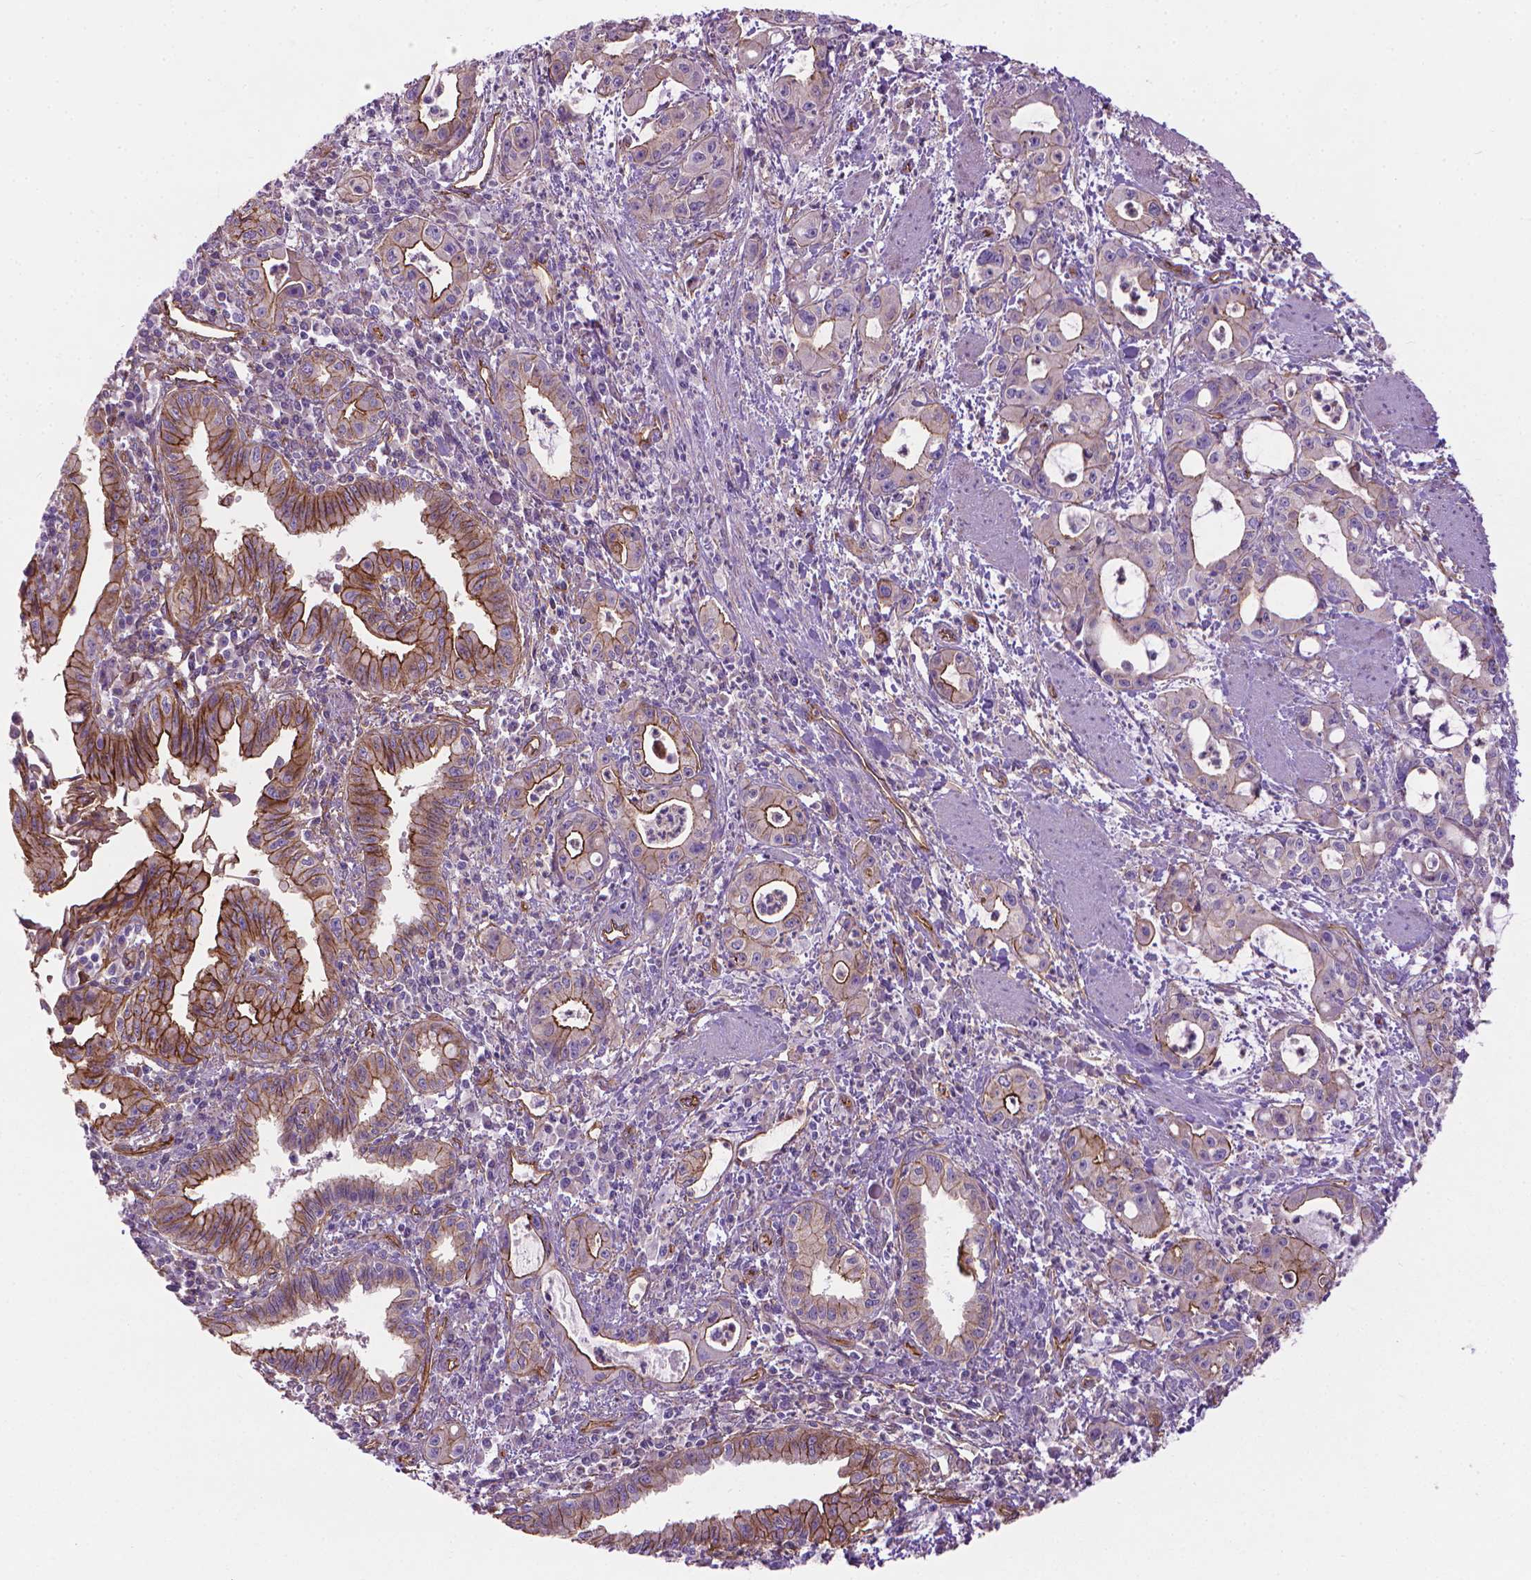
{"staining": {"intensity": "moderate", "quantity": "25%-75%", "location": "cytoplasmic/membranous"}, "tissue": "pancreatic cancer", "cell_type": "Tumor cells", "image_type": "cancer", "snomed": [{"axis": "morphology", "description": "Adenocarcinoma, NOS"}, {"axis": "topography", "description": "Pancreas"}], "caption": "Protein staining exhibits moderate cytoplasmic/membranous expression in approximately 25%-75% of tumor cells in adenocarcinoma (pancreatic).", "gene": "TENT5A", "patient": {"sex": "male", "age": 72}}